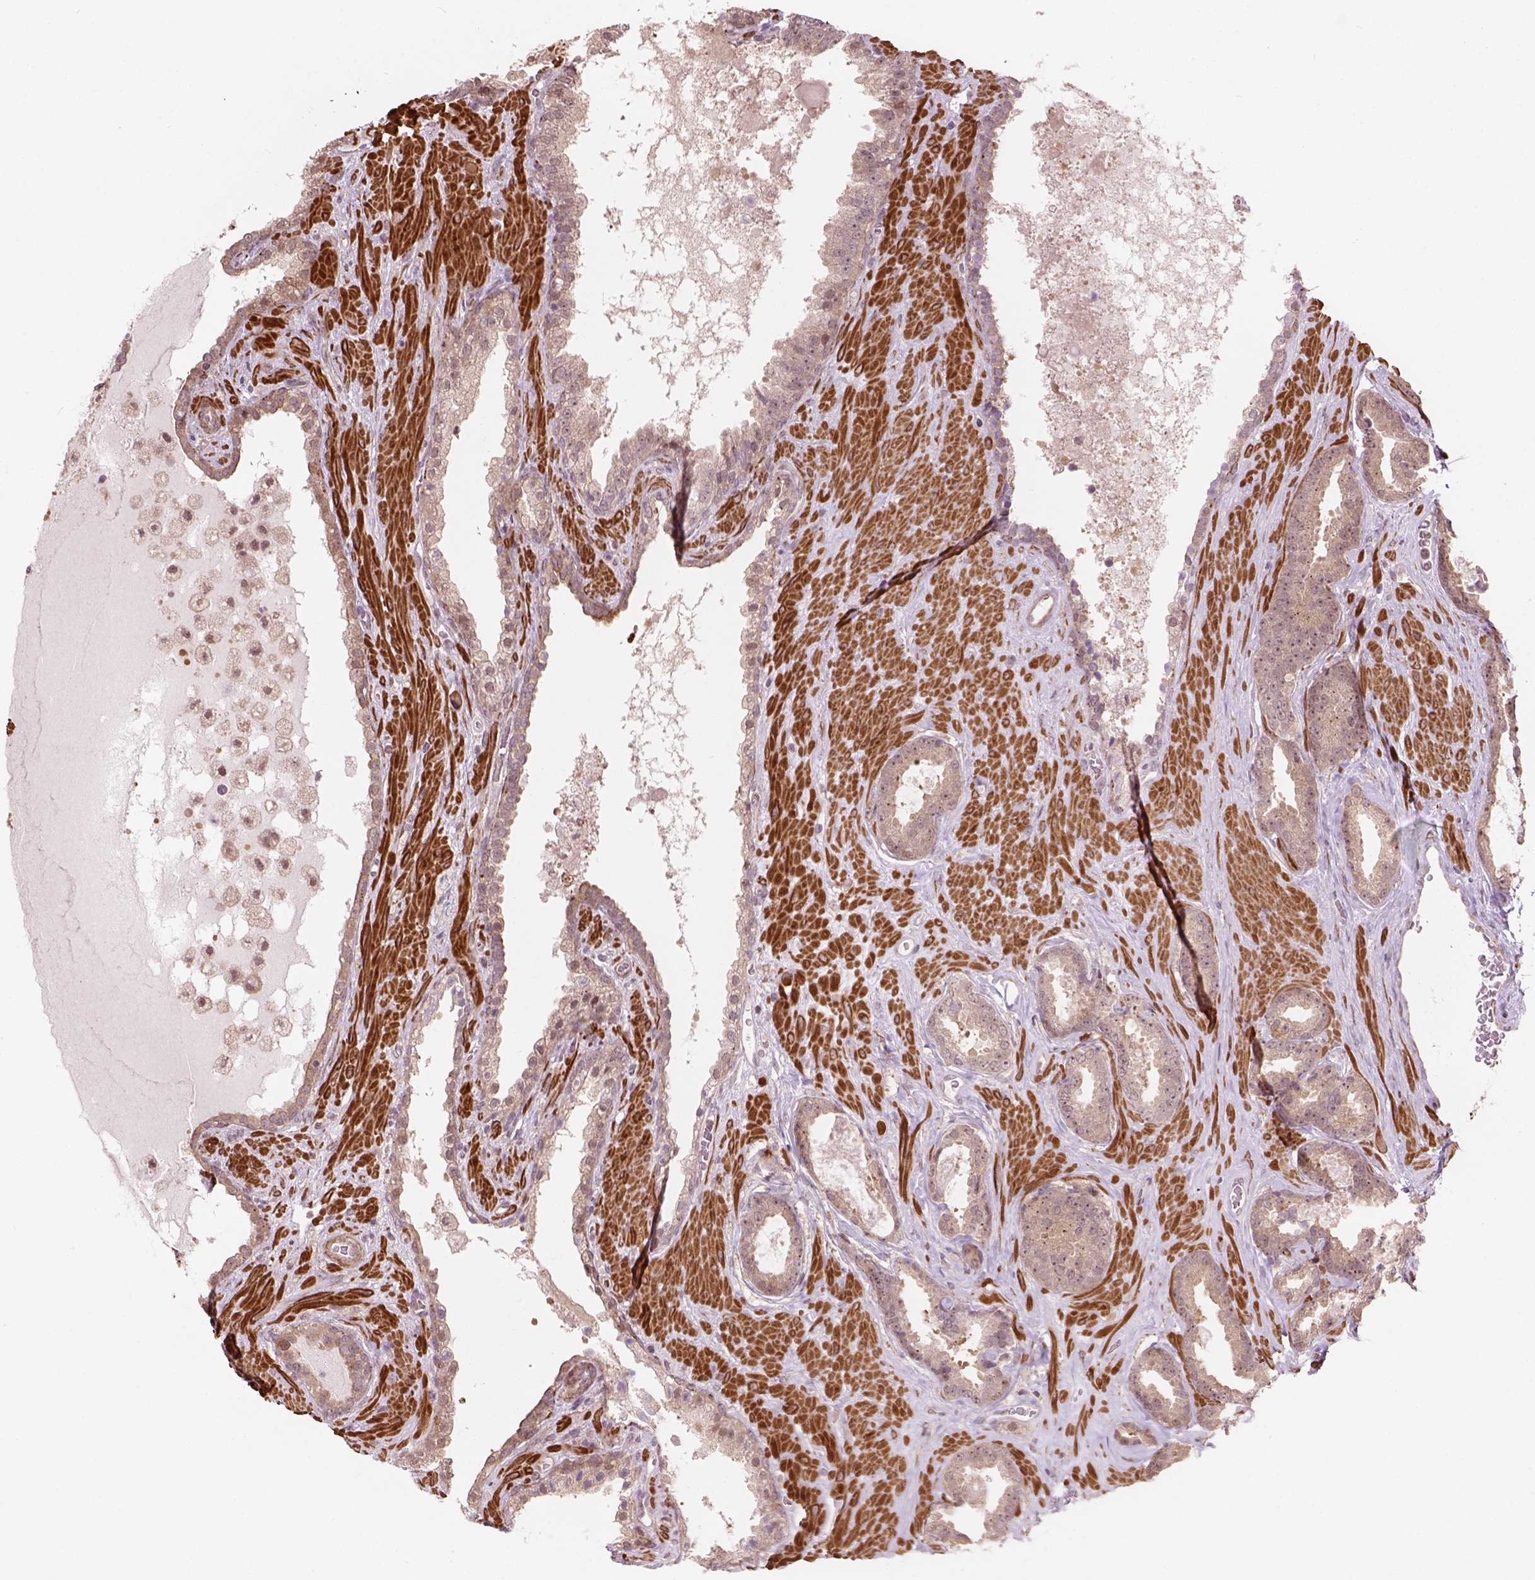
{"staining": {"intensity": "weak", "quantity": ">75%", "location": "cytoplasmic/membranous,nuclear"}, "tissue": "prostate cancer", "cell_type": "Tumor cells", "image_type": "cancer", "snomed": [{"axis": "morphology", "description": "Adenocarcinoma, Low grade"}, {"axis": "topography", "description": "Prostate"}], "caption": "DAB (3,3'-diaminobenzidine) immunohistochemical staining of adenocarcinoma (low-grade) (prostate) shows weak cytoplasmic/membranous and nuclear protein staining in about >75% of tumor cells.", "gene": "PSMD11", "patient": {"sex": "male", "age": 62}}